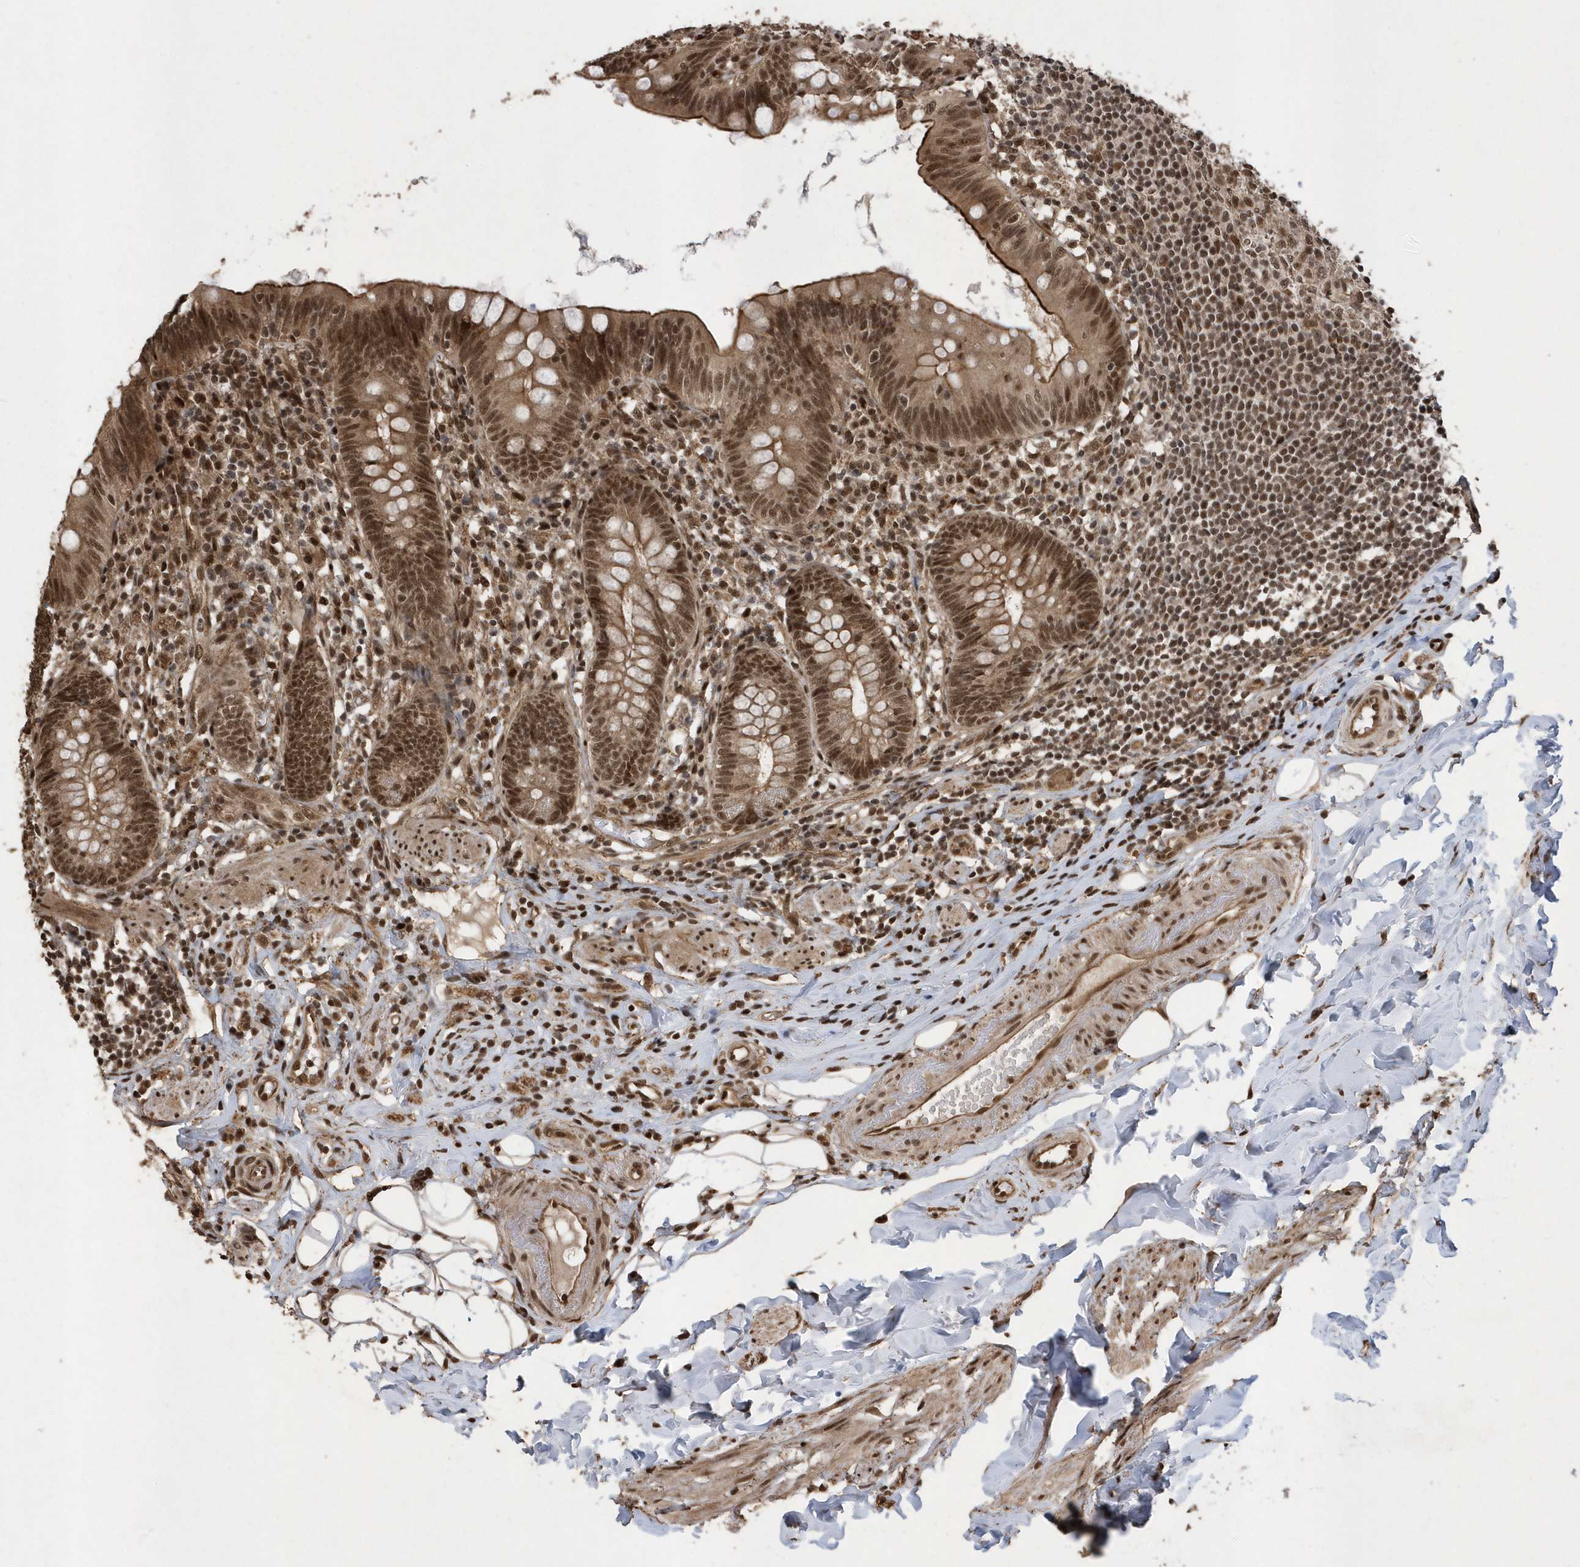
{"staining": {"intensity": "moderate", "quantity": ">75%", "location": "cytoplasmic/membranous,nuclear"}, "tissue": "appendix", "cell_type": "Glandular cells", "image_type": "normal", "snomed": [{"axis": "morphology", "description": "Normal tissue, NOS"}, {"axis": "topography", "description": "Appendix"}], "caption": "This histopathology image reveals unremarkable appendix stained with immunohistochemistry (IHC) to label a protein in brown. The cytoplasmic/membranous,nuclear of glandular cells show moderate positivity for the protein. Nuclei are counter-stained blue.", "gene": "INTS12", "patient": {"sex": "female", "age": 62}}